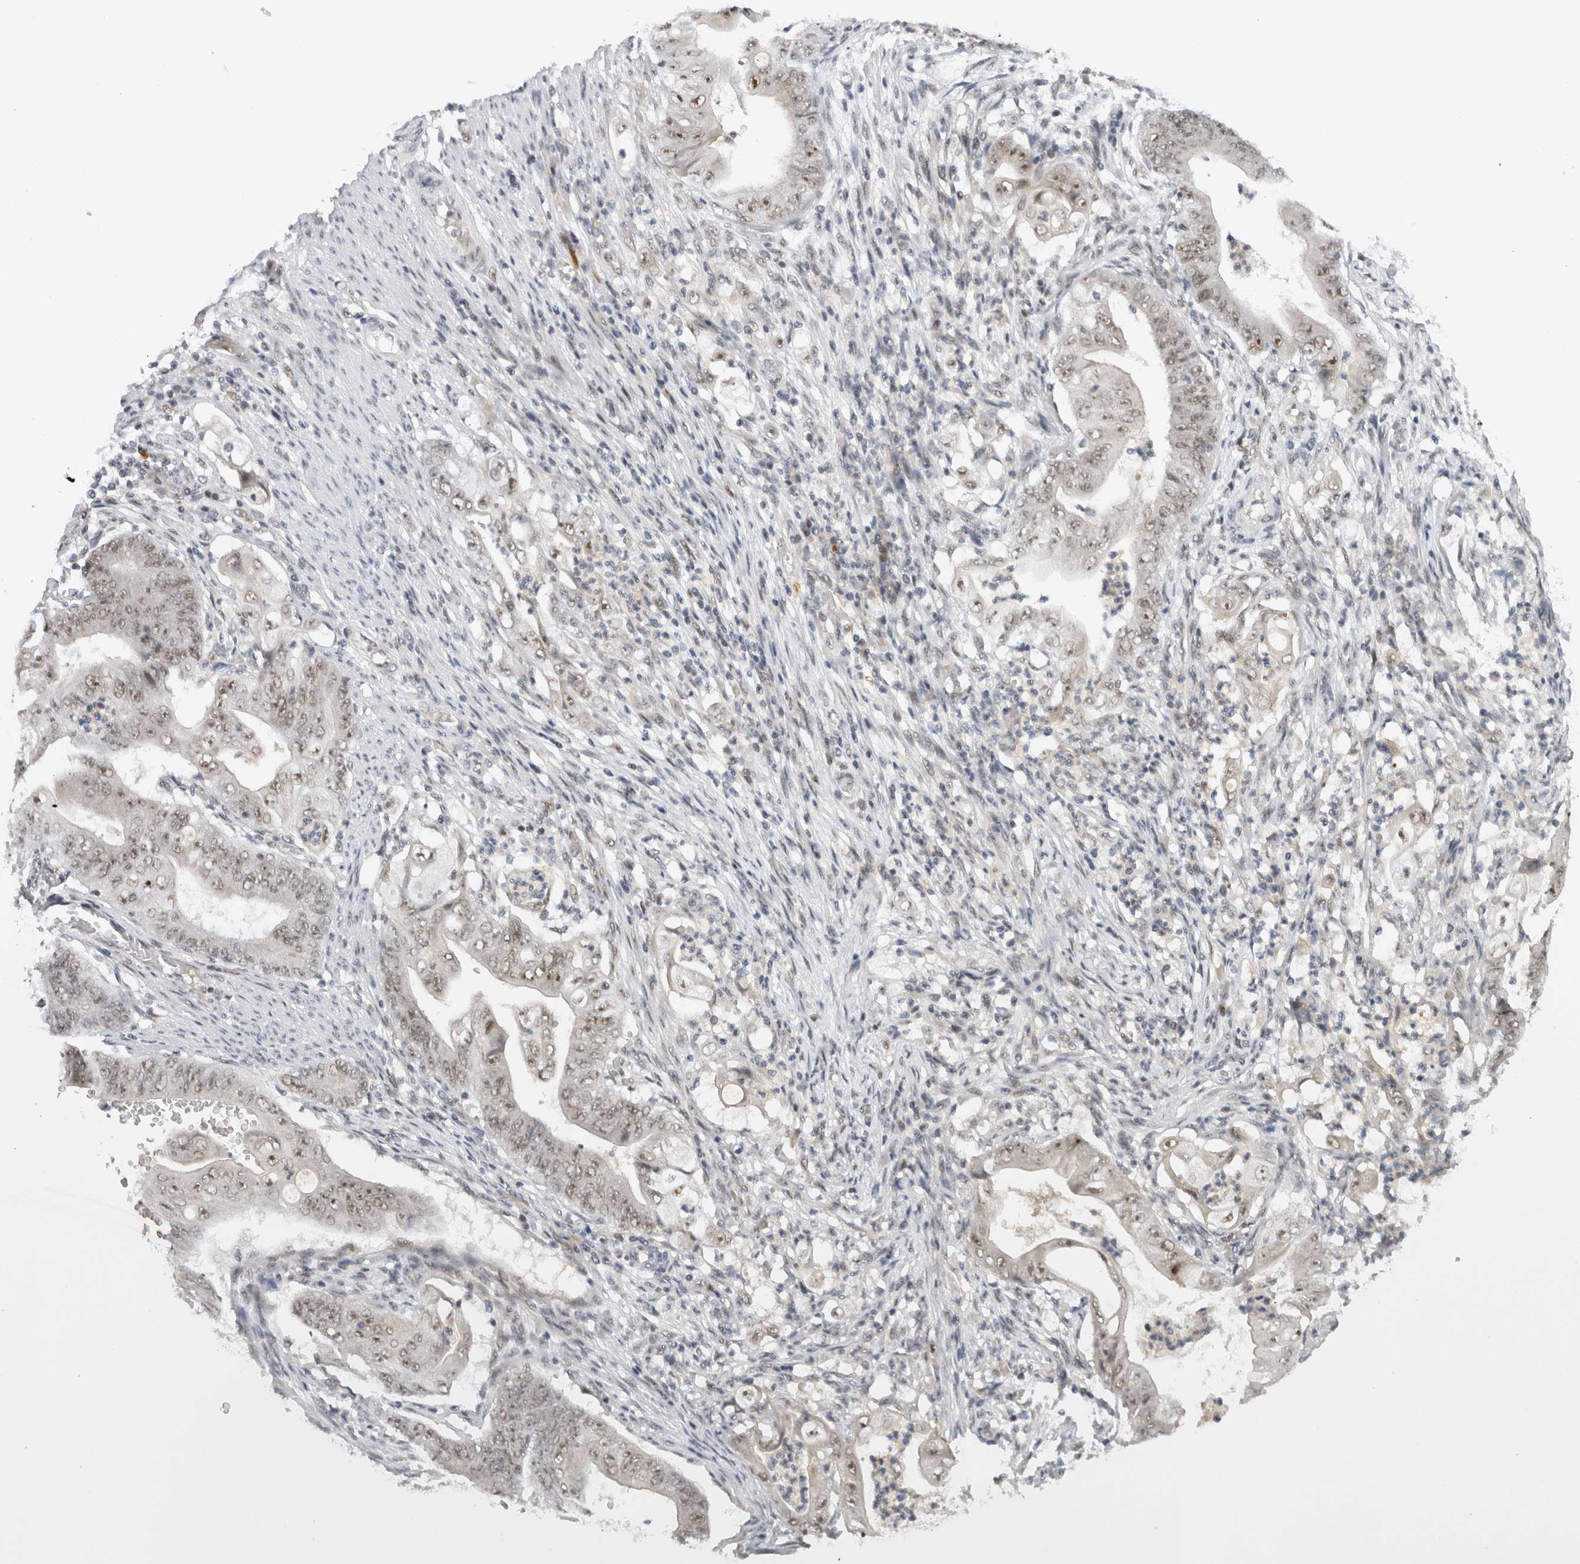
{"staining": {"intensity": "weak", "quantity": ">75%", "location": "nuclear"}, "tissue": "stomach cancer", "cell_type": "Tumor cells", "image_type": "cancer", "snomed": [{"axis": "morphology", "description": "Adenocarcinoma, NOS"}, {"axis": "topography", "description": "Stomach"}], "caption": "A low amount of weak nuclear positivity is appreciated in approximately >75% of tumor cells in stomach adenocarcinoma tissue.", "gene": "HESX1", "patient": {"sex": "female", "age": 73}}